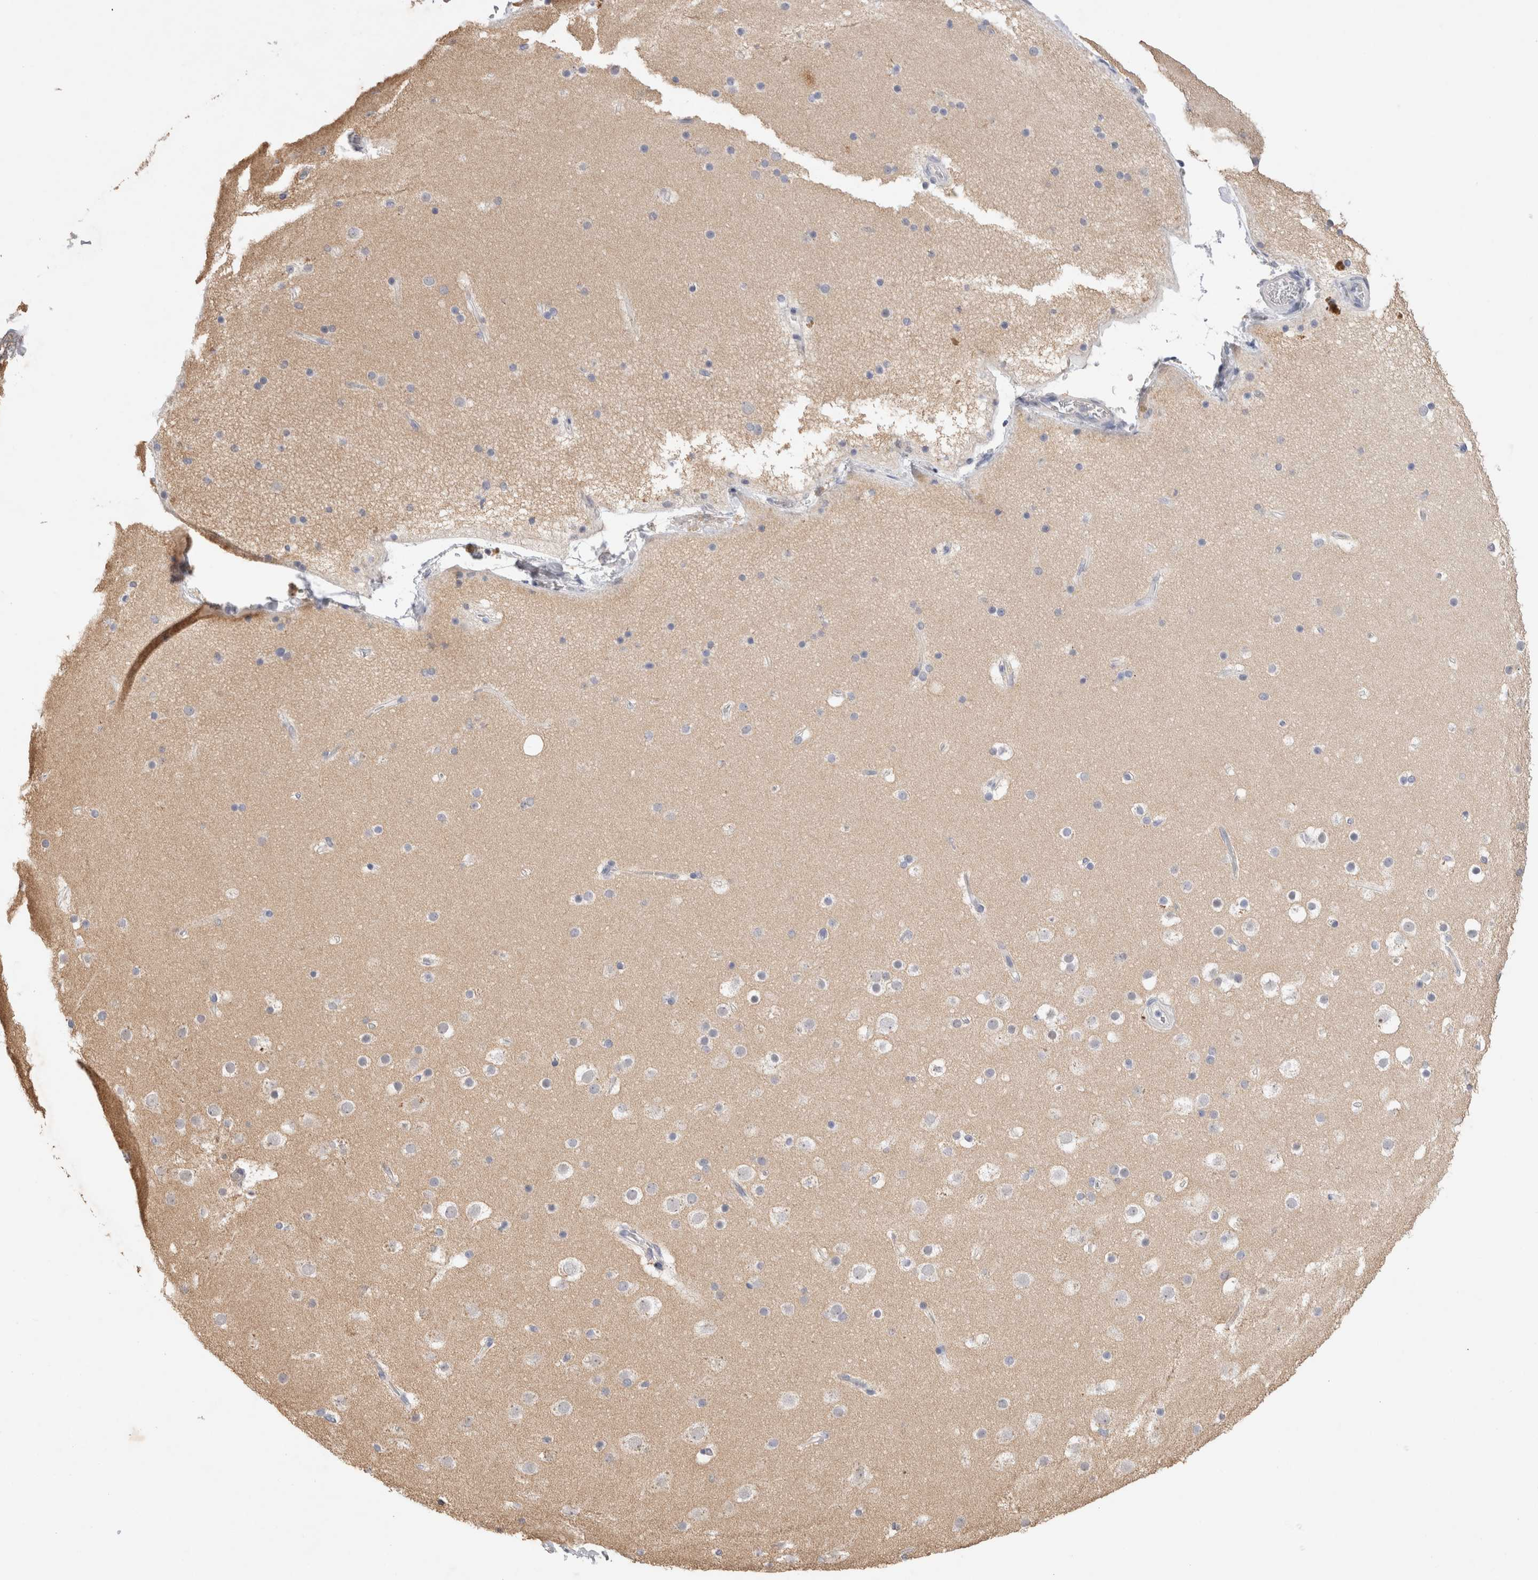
{"staining": {"intensity": "weak", "quantity": "25%-75%", "location": "cytoplasmic/membranous"}, "tissue": "cerebral cortex", "cell_type": "Endothelial cells", "image_type": "normal", "snomed": [{"axis": "morphology", "description": "Normal tissue, NOS"}, {"axis": "topography", "description": "Cerebral cortex"}], "caption": "Immunohistochemical staining of benign human cerebral cortex exhibits weak cytoplasmic/membranous protein staining in about 25%-75% of endothelial cells. Immunohistochemistry (ihc) stains the protein in brown and the nuclei are stained blue.", "gene": "GAS1", "patient": {"sex": "male", "age": 57}}